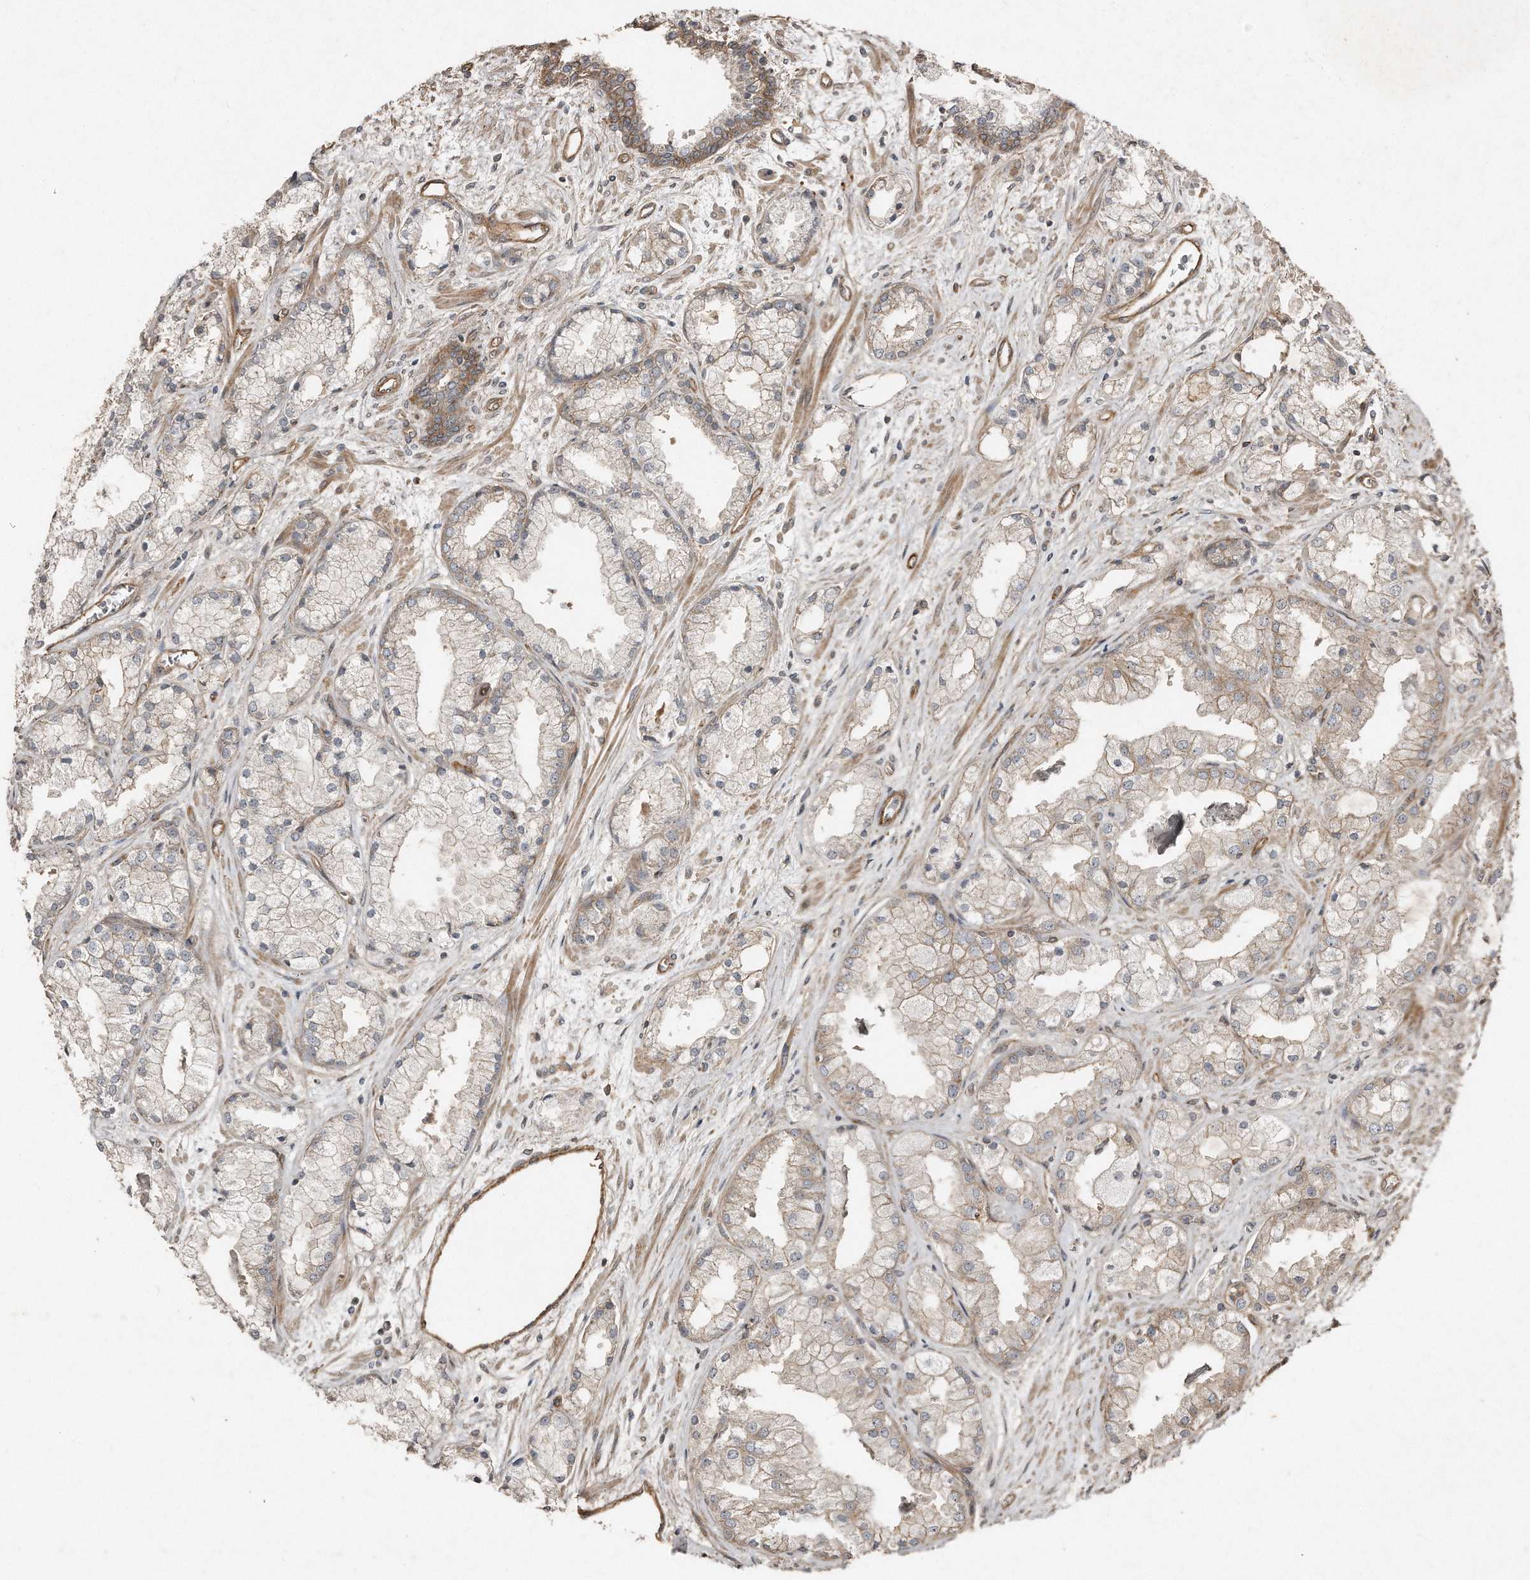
{"staining": {"intensity": "weak", "quantity": "25%-75%", "location": "cytoplasmic/membranous"}, "tissue": "prostate cancer", "cell_type": "Tumor cells", "image_type": "cancer", "snomed": [{"axis": "morphology", "description": "Adenocarcinoma, High grade"}, {"axis": "topography", "description": "Prostate"}], "caption": "Immunohistochemical staining of human prostate cancer (high-grade adenocarcinoma) demonstrates weak cytoplasmic/membranous protein expression in about 25%-75% of tumor cells.", "gene": "SNAP47", "patient": {"sex": "male", "age": 50}}